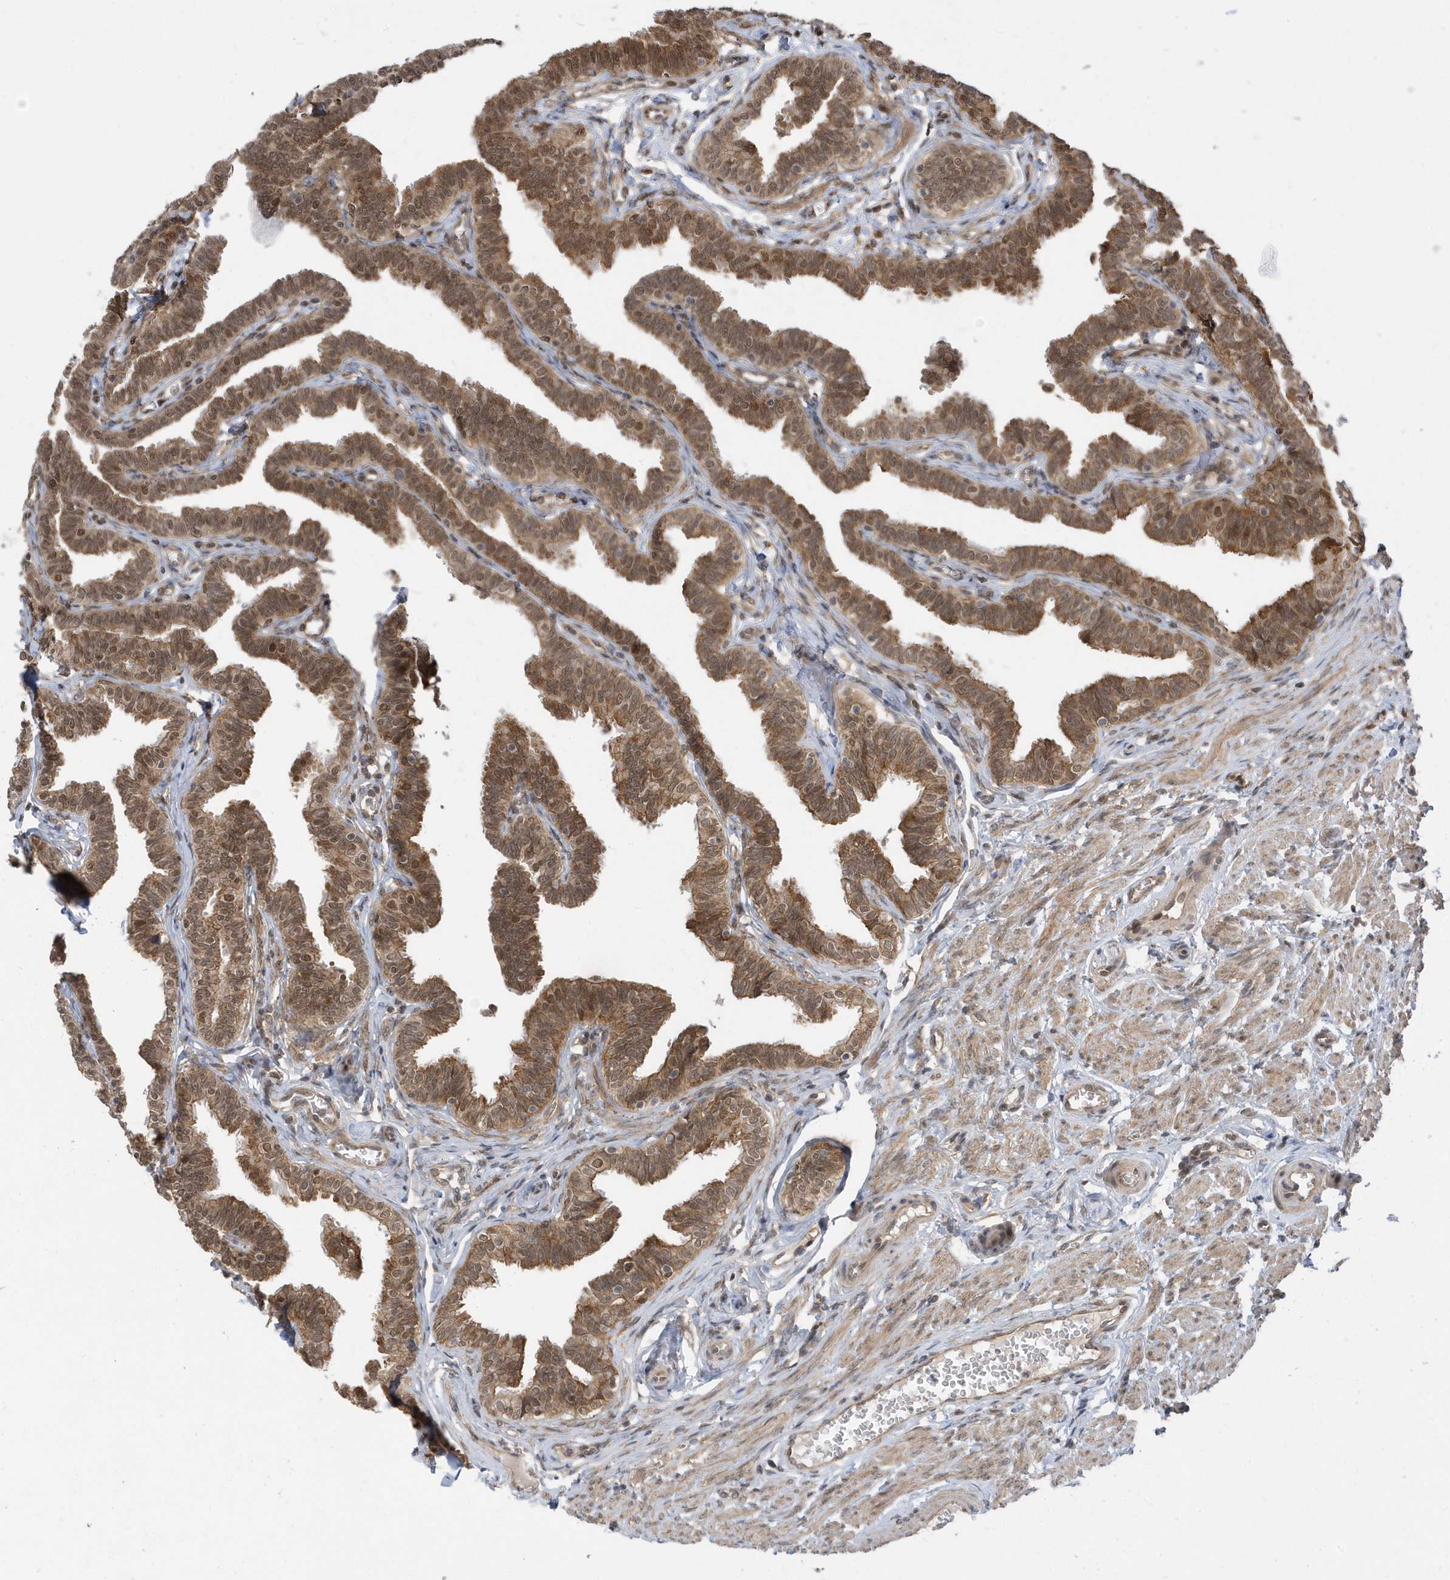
{"staining": {"intensity": "moderate", "quantity": ">75%", "location": "cytoplasmic/membranous,nuclear"}, "tissue": "fallopian tube", "cell_type": "Glandular cells", "image_type": "normal", "snomed": [{"axis": "morphology", "description": "Normal tissue, NOS"}, {"axis": "topography", "description": "Fallopian tube"}, {"axis": "topography", "description": "Ovary"}], "caption": "This is an image of IHC staining of benign fallopian tube, which shows moderate staining in the cytoplasmic/membranous,nuclear of glandular cells.", "gene": "USP53", "patient": {"sex": "female", "age": 23}}